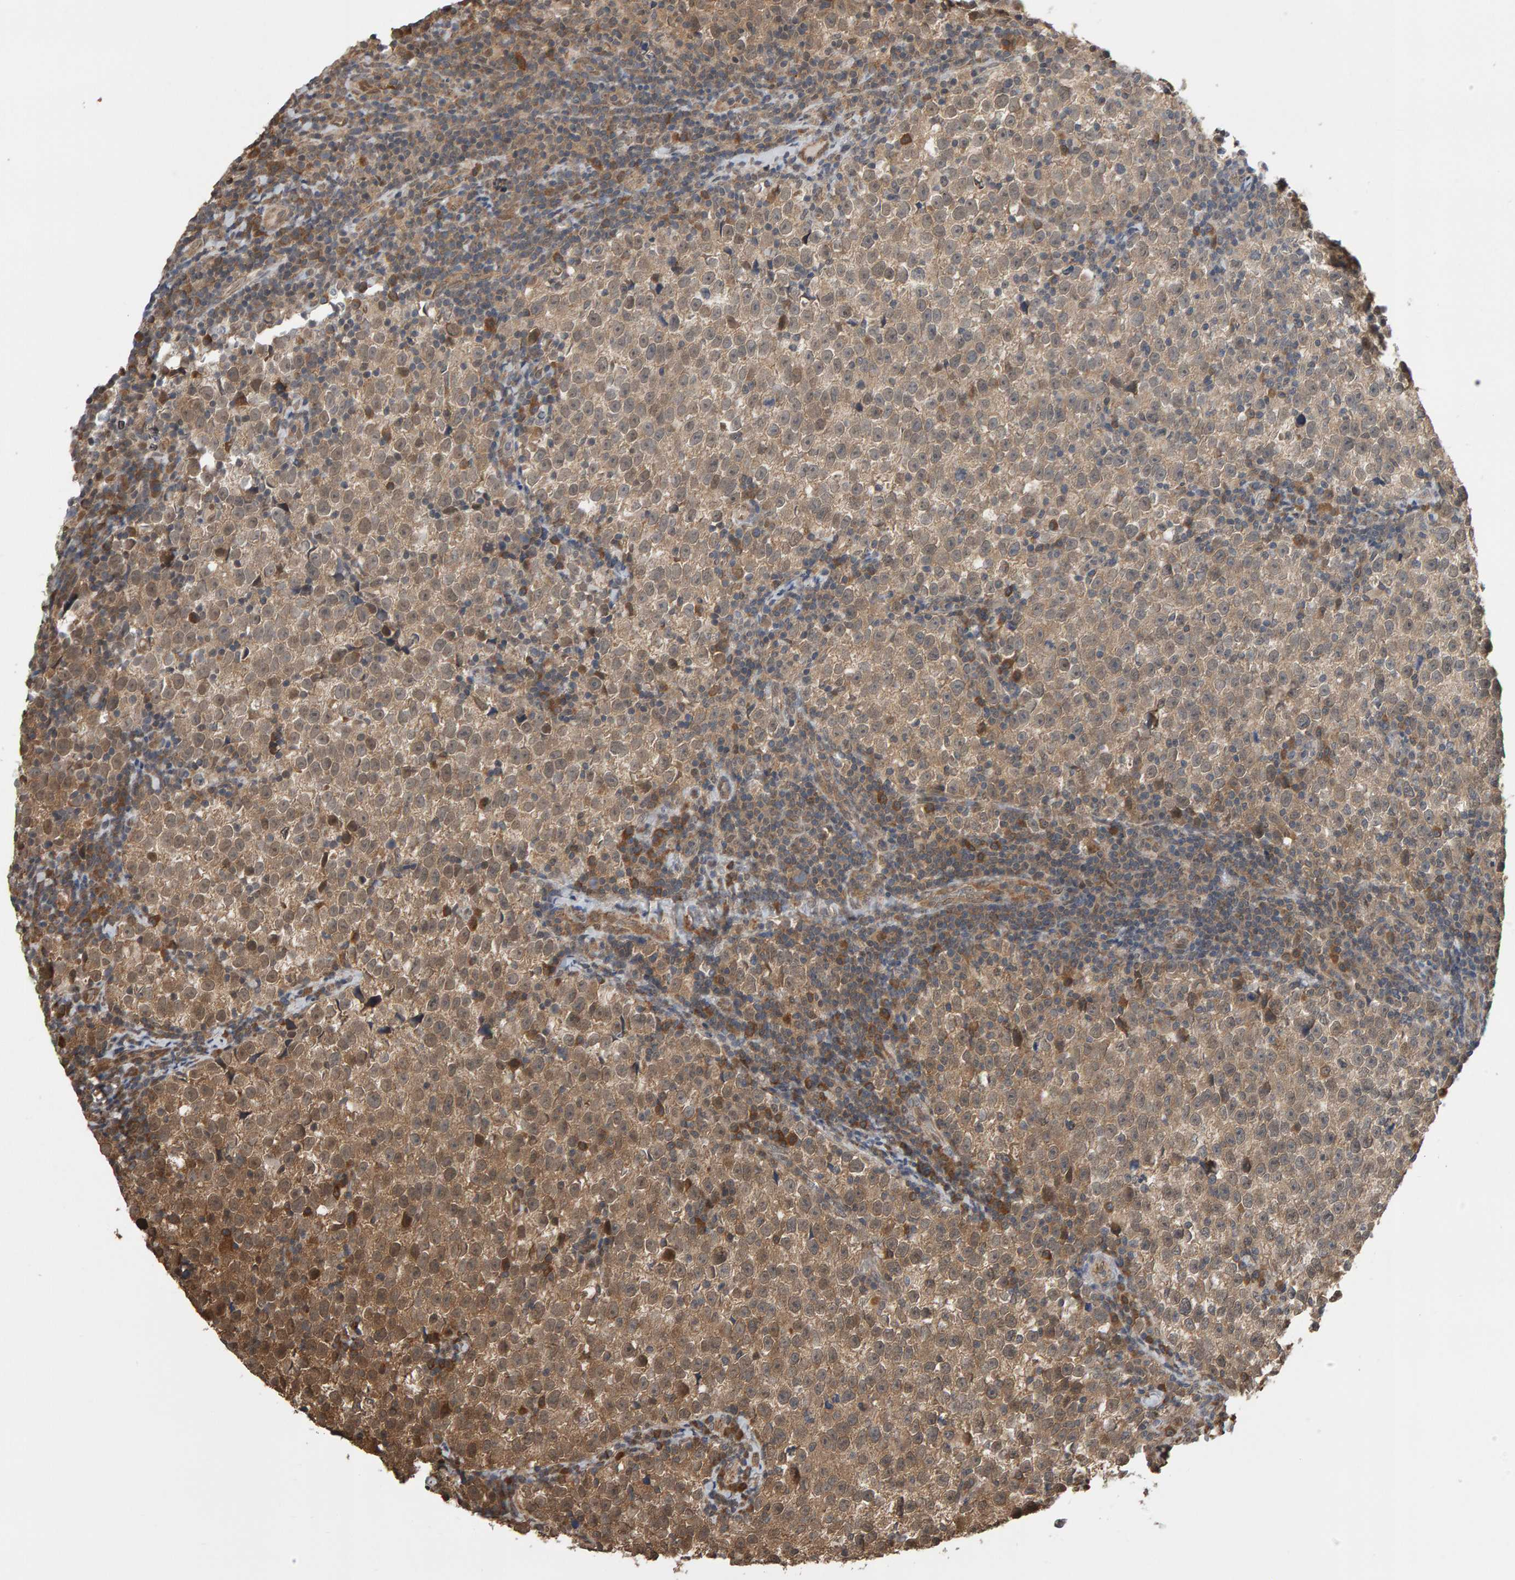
{"staining": {"intensity": "weak", "quantity": ">75%", "location": "cytoplasmic/membranous"}, "tissue": "testis cancer", "cell_type": "Tumor cells", "image_type": "cancer", "snomed": [{"axis": "morphology", "description": "Normal tissue, NOS"}, {"axis": "morphology", "description": "Seminoma, NOS"}, {"axis": "topography", "description": "Testis"}], "caption": "Immunohistochemical staining of testis seminoma exhibits low levels of weak cytoplasmic/membranous positivity in about >75% of tumor cells. The staining was performed using DAB (3,3'-diaminobenzidine) to visualize the protein expression in brown, while the nuclei were stained in blue with hematoxylin (Magnification: 20x).", "gene": "COASY", "patient": {"sex": "male", "age": 43}}